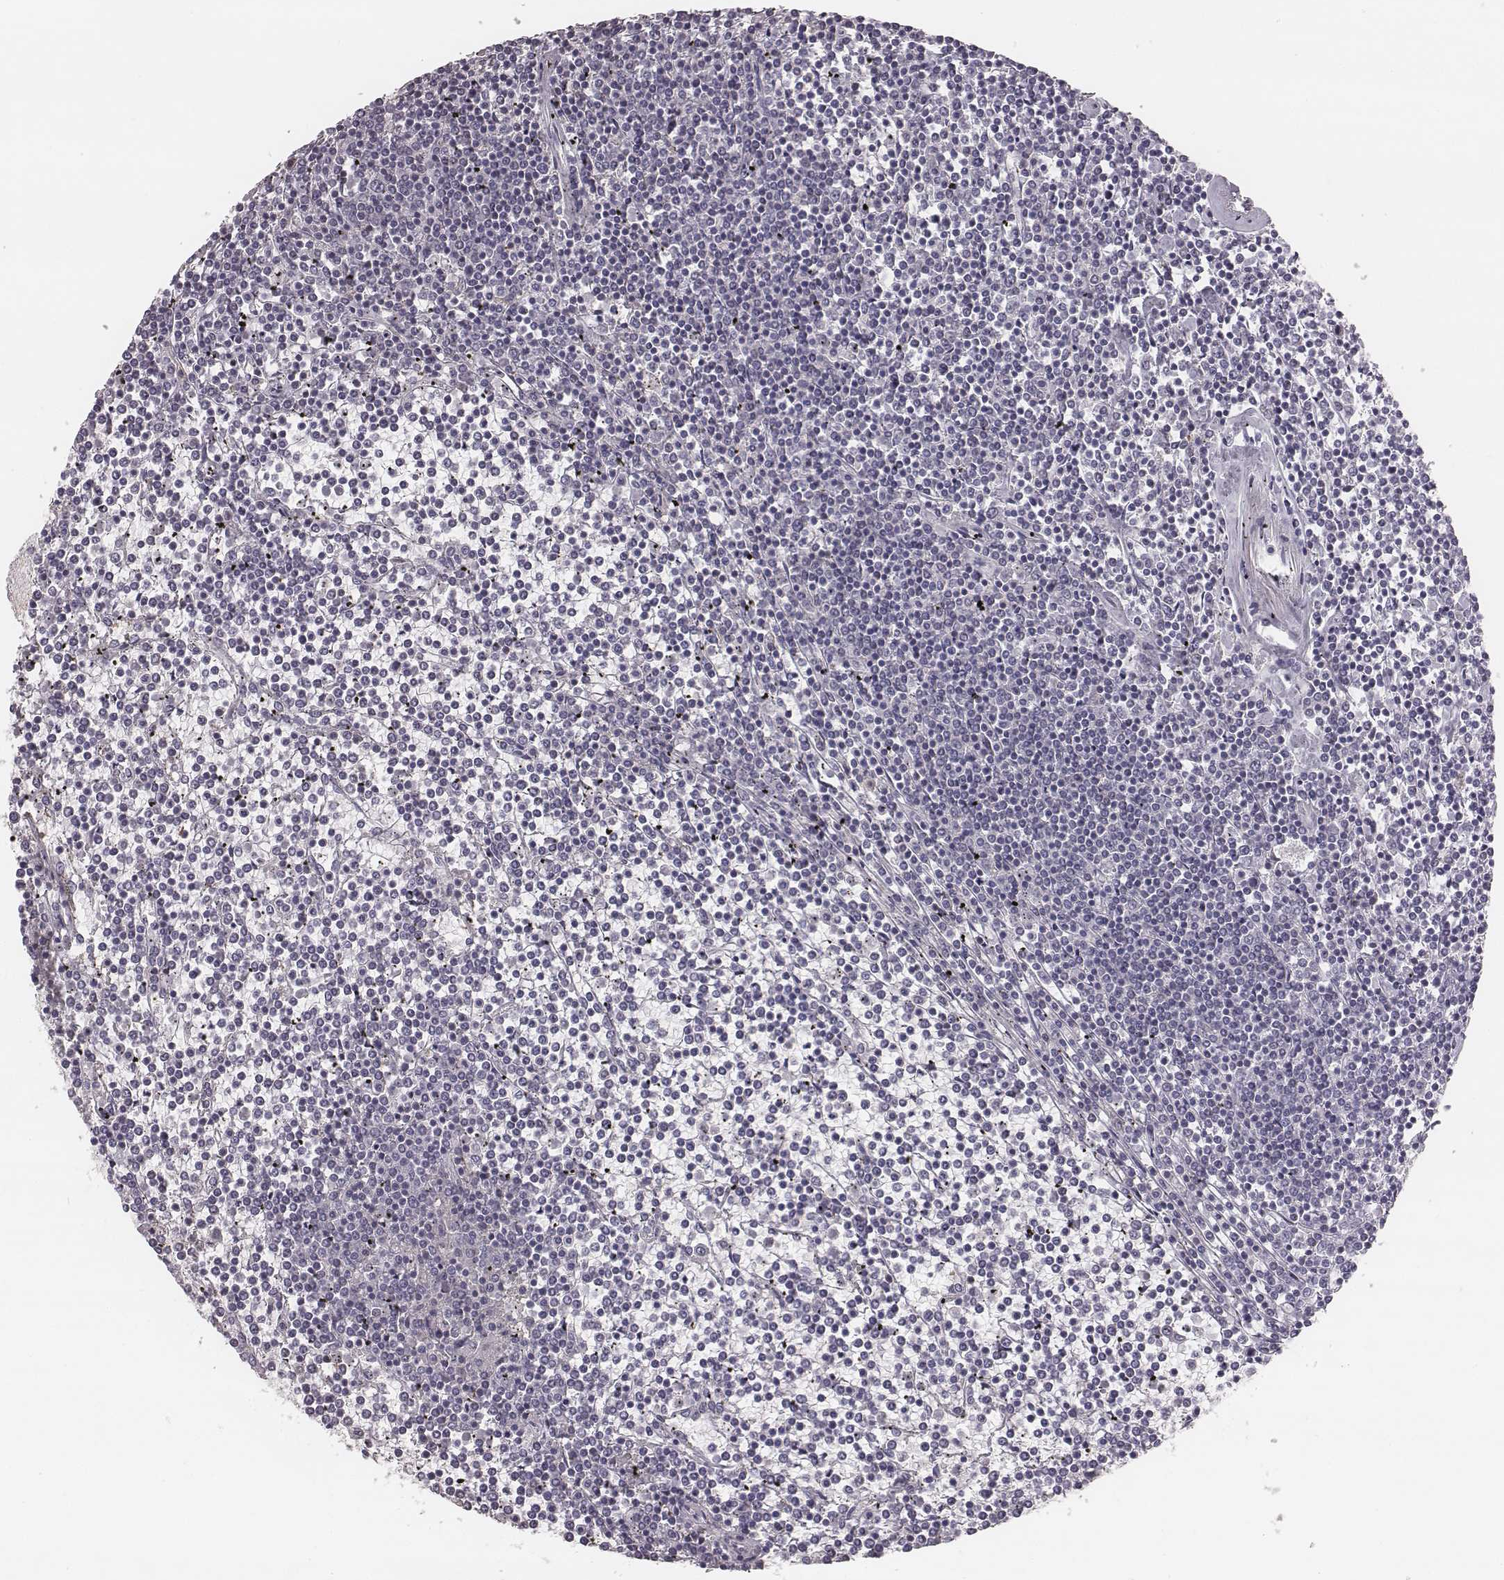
{"staining": {"intensity": "negative", "quantity": "none", "location": "none"}, "tissue": "lymphoma", "cell_type": "Tumor cells", "image_type": "cancer", "snomed": [{"axis": "morphology", "description": "Malignant lymphoma, non-Hodgkin's type, Low grade"}, {"axis": "topography", "description": "Spleen"}], "caption": "Tumor cells show no significant positivity in malignant lymphoma, non-Hodgkin's type (low-grade).", "gene": "ZNF365", "patient": {"sex": "female", "age": 19}}